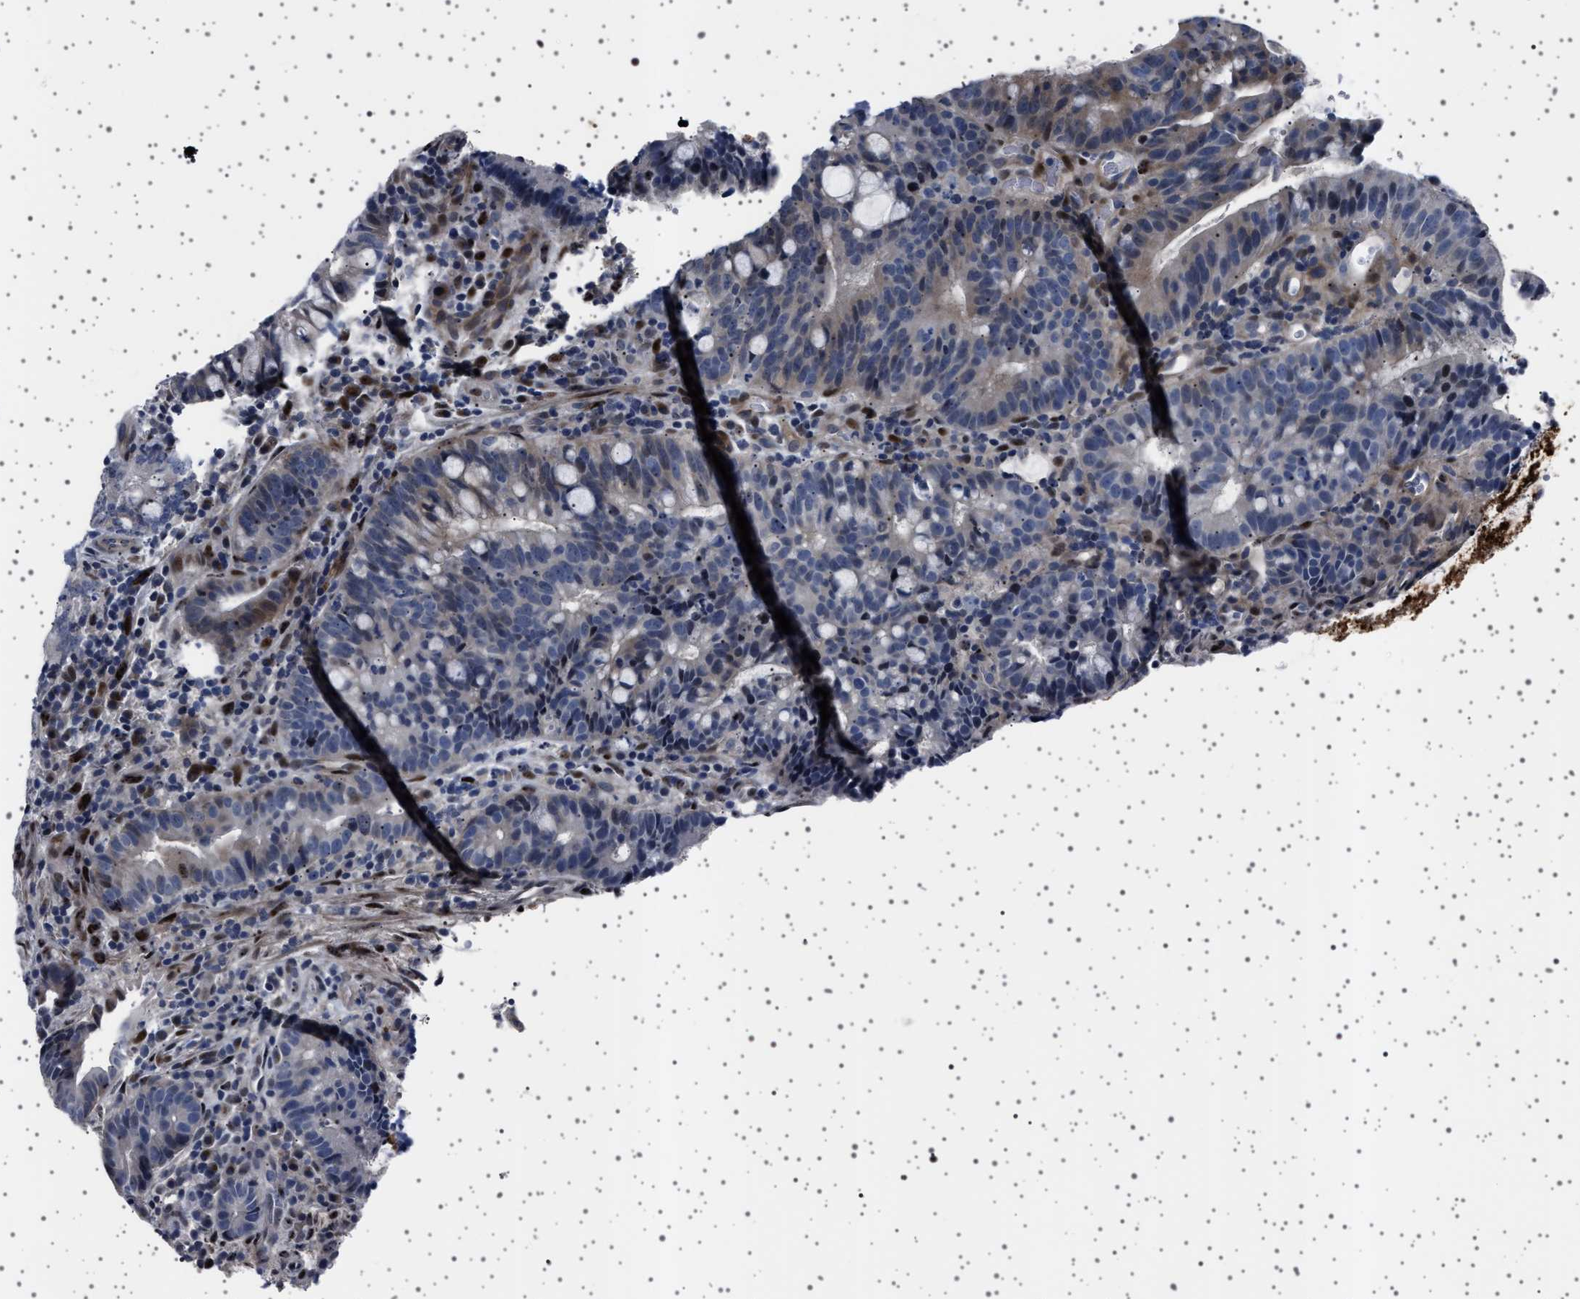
{"staining": {"intensity": "weak", "quantity": "<25%", "location": "cytoplasmic/membranous"}, "tissue": "colorectal cancer", "cell_type": "Tumor cells", "image_type": "cancer", "snomed": [{"axis": "morphology", "description": "Adenocarcinoma, NOS"}, {"axis": "topography", "description": "Colon"}], "caption": "A high-resolution micrograph shows immunohistochemistry staining of adenocarcinoma (colorectal), which shows no significant expression in tumor cells.", "gene": "PAK5", "patient": {"sex": "female", "age": 66}}